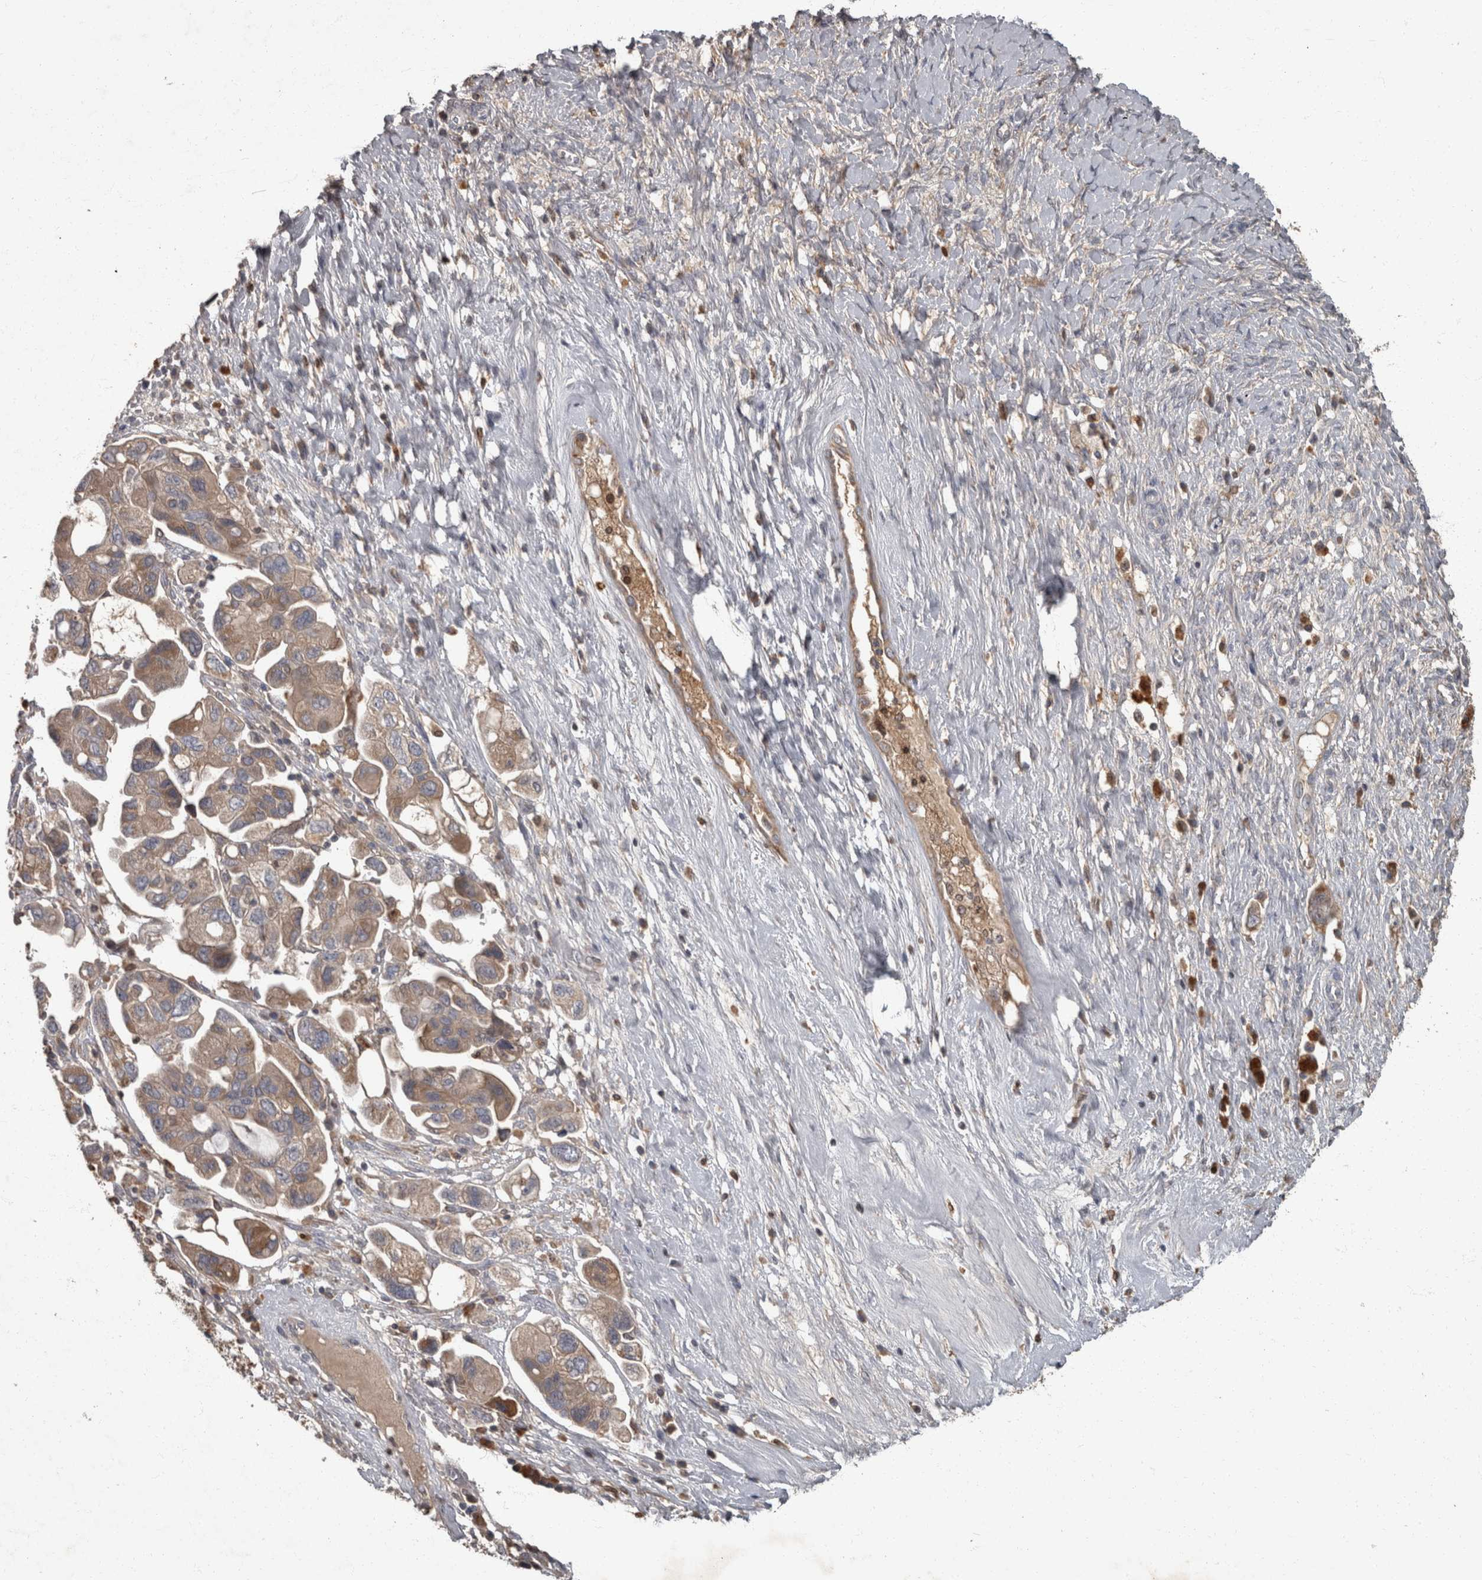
{"staining": {"intensity": "weak", "quantity": ">75%", "location": "cytoplasmic/membranous"}, "tissue": "ovarian cancer", "cell_type": "Tumor cells", "image_type": "cancer", "snomed": [{"axis": "morphology", "description": "Carcinoma, NOS"}, {"axis": "morphology", "description": "Cystadenocarcinoma, serous, NOS"}, {"axis": "topography", "description": "Ovary"}], "caption": "High-magnification brightfield microscopy of ovarian cancer (carcinoma) stained with DAB (3,3'-diaminobenzidine) (brown) and counterstained with hematoxylin (blue). tumor cells exhibit weak cytoplasmic/membranous staining is present in approximately>75% of cells. (DAB (3,3'-diaminobenzidine) IHC with brightfield microscopy, high magnification).", "gene": "PPP1R3C", "patient": {"sex": "female", "age": 69}}